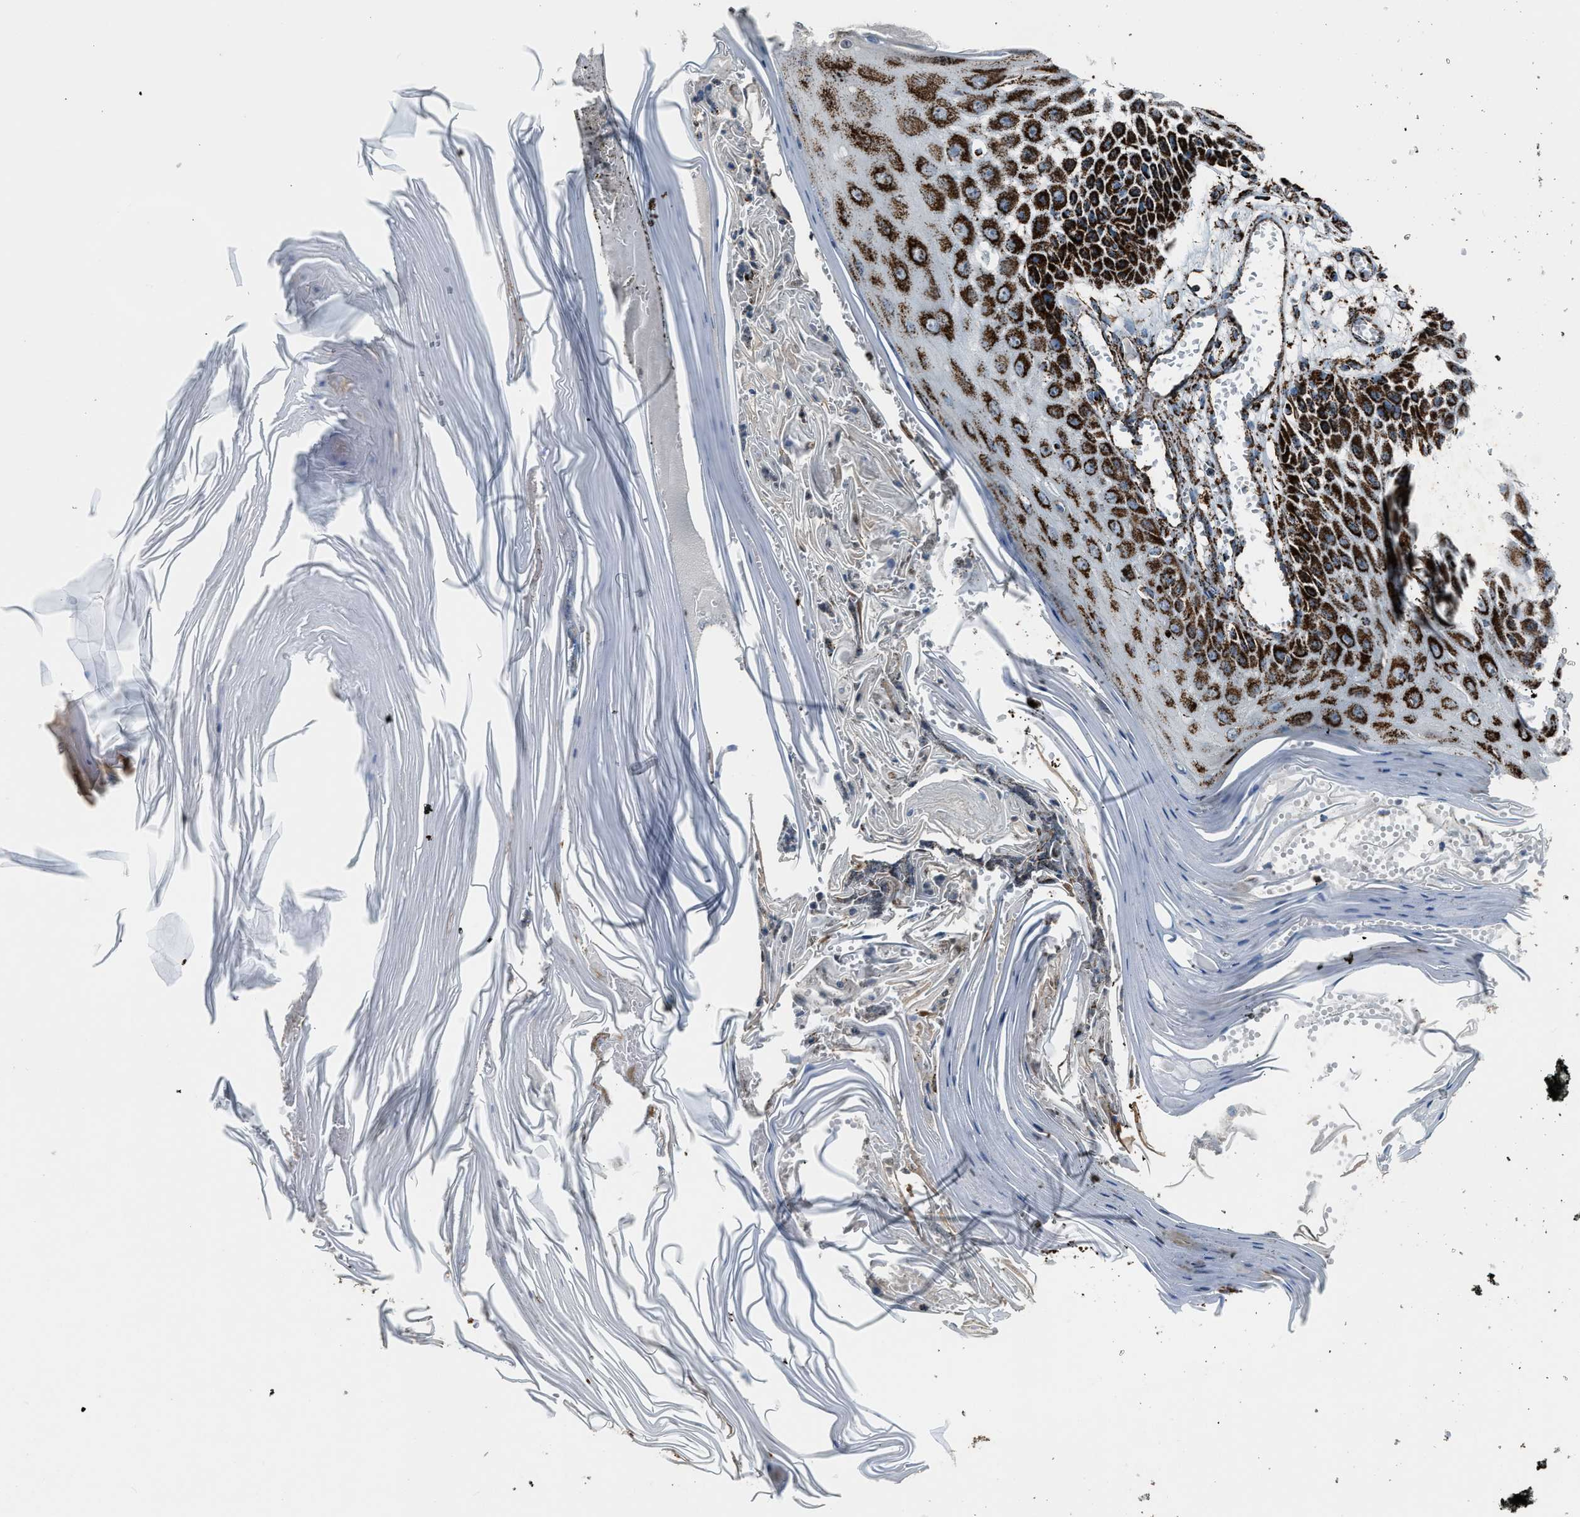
{"staining": {"intensity": "strong", "quantity": ">75%", "location": "cytoplasmic/membranous"}, "tissue": "skin cancer", "cell_type": "Tumor cells", "image_type": "cancer", "snomed": [{"axis": "morphology", "description": "Squamous cell carcinoma, NOS"}, {"axis": "topography", "description": "Skin"}], "caption": "Immunohistochemistry (IHC) (DAB (3,3'-diaminobenzidine)) staining of skin cancer exhibits strong cytoplasmic/membranous protein staining in approximately >75% of tumor cells.", "gene": "MDH2", "patient": {"sex": "female", "age": 73}}